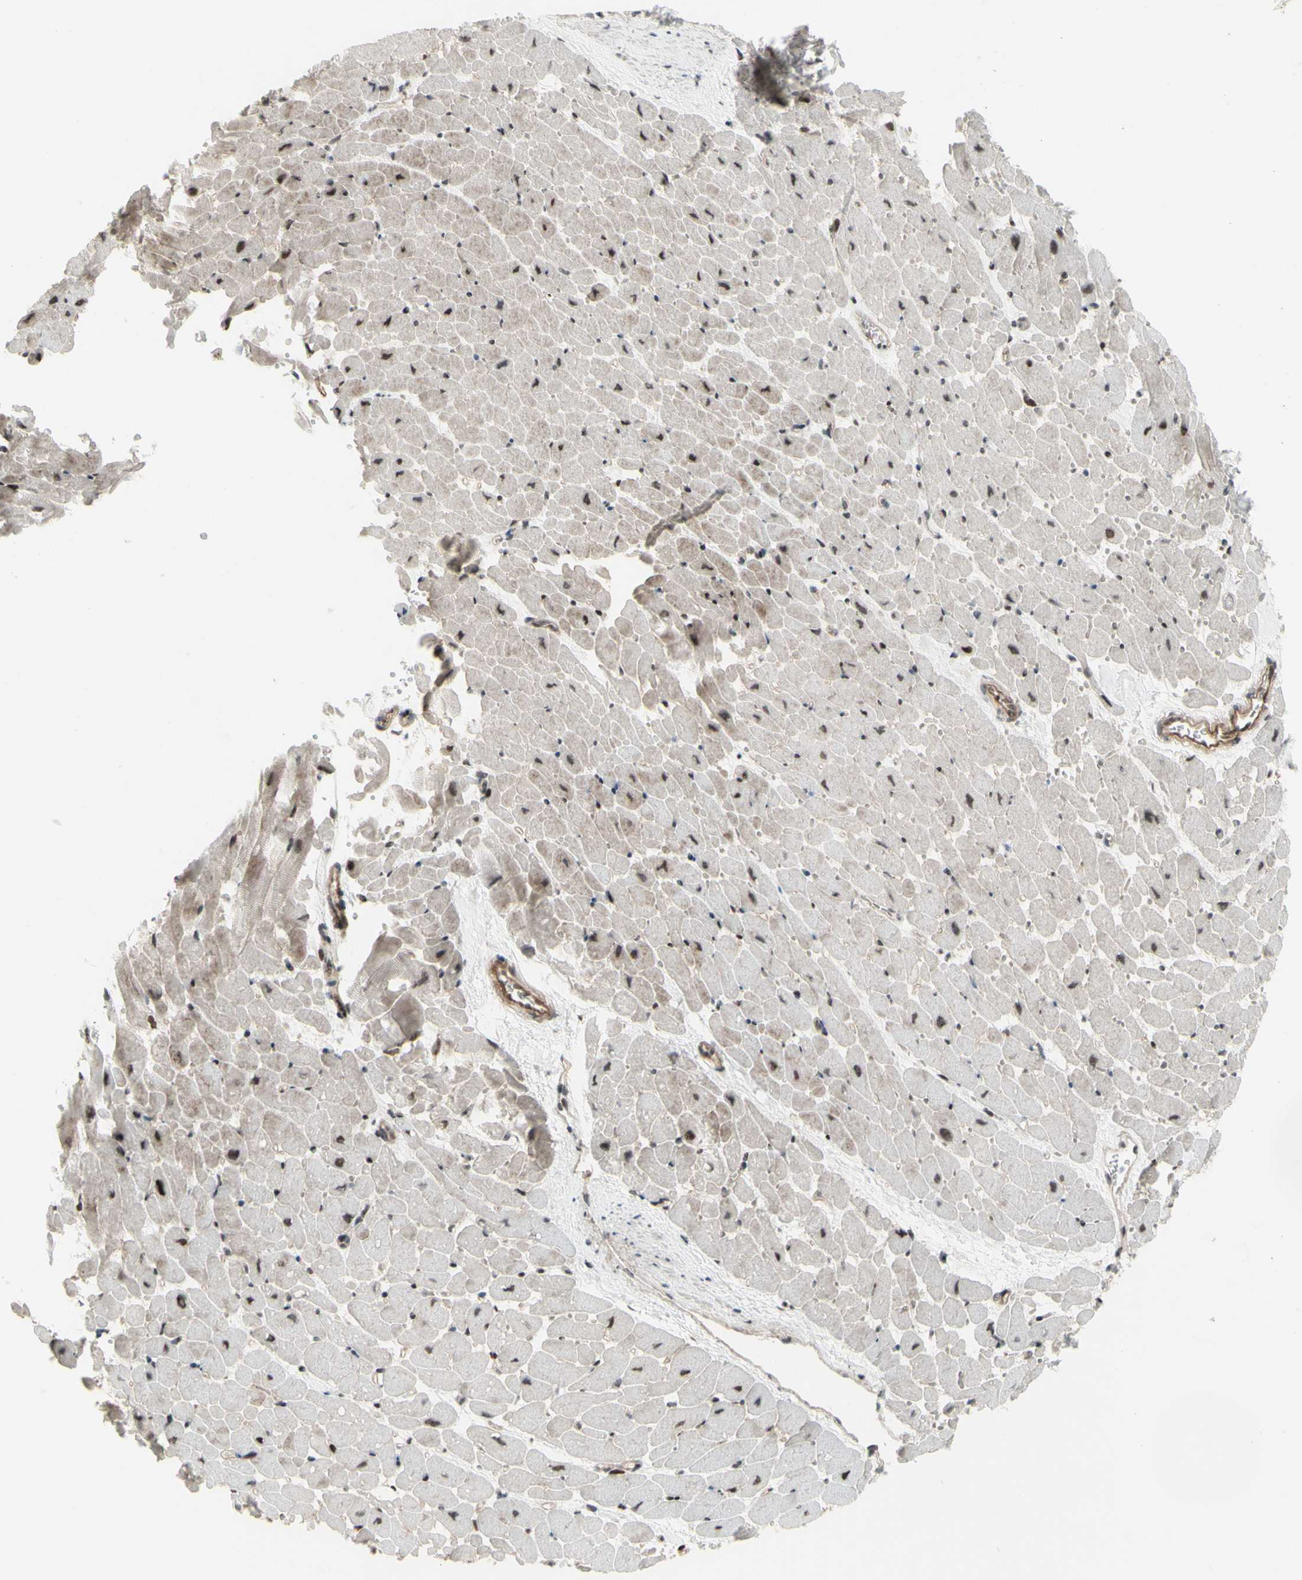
{"staining": {"intensity": "weak", "quantity": "25%-75%", "location": "cytoplasmic/membranous"}, "tissue": "heart muscle", "cell_type": "Cardiomyocytes", "image_type": "normal", "snomed": [{"axis": "morphology", "description": "Normal tissue, NOS"}, {"axis": "topography", "description": "Heart"}], "caption": "DAB (3,3'-diaminobenzidine) immunohistochemical staining of benign human heart muscle shows weak cytoplasmic/membranous protein staining in approximately 25%-75% of cardiomyocytes. (DAB (3,3'-diaminobenzidine) = brown stain, brightfield microscopy at high magnification).", "gene": "SUPT6H", "patient": {"sex": "male", "age": 45}}